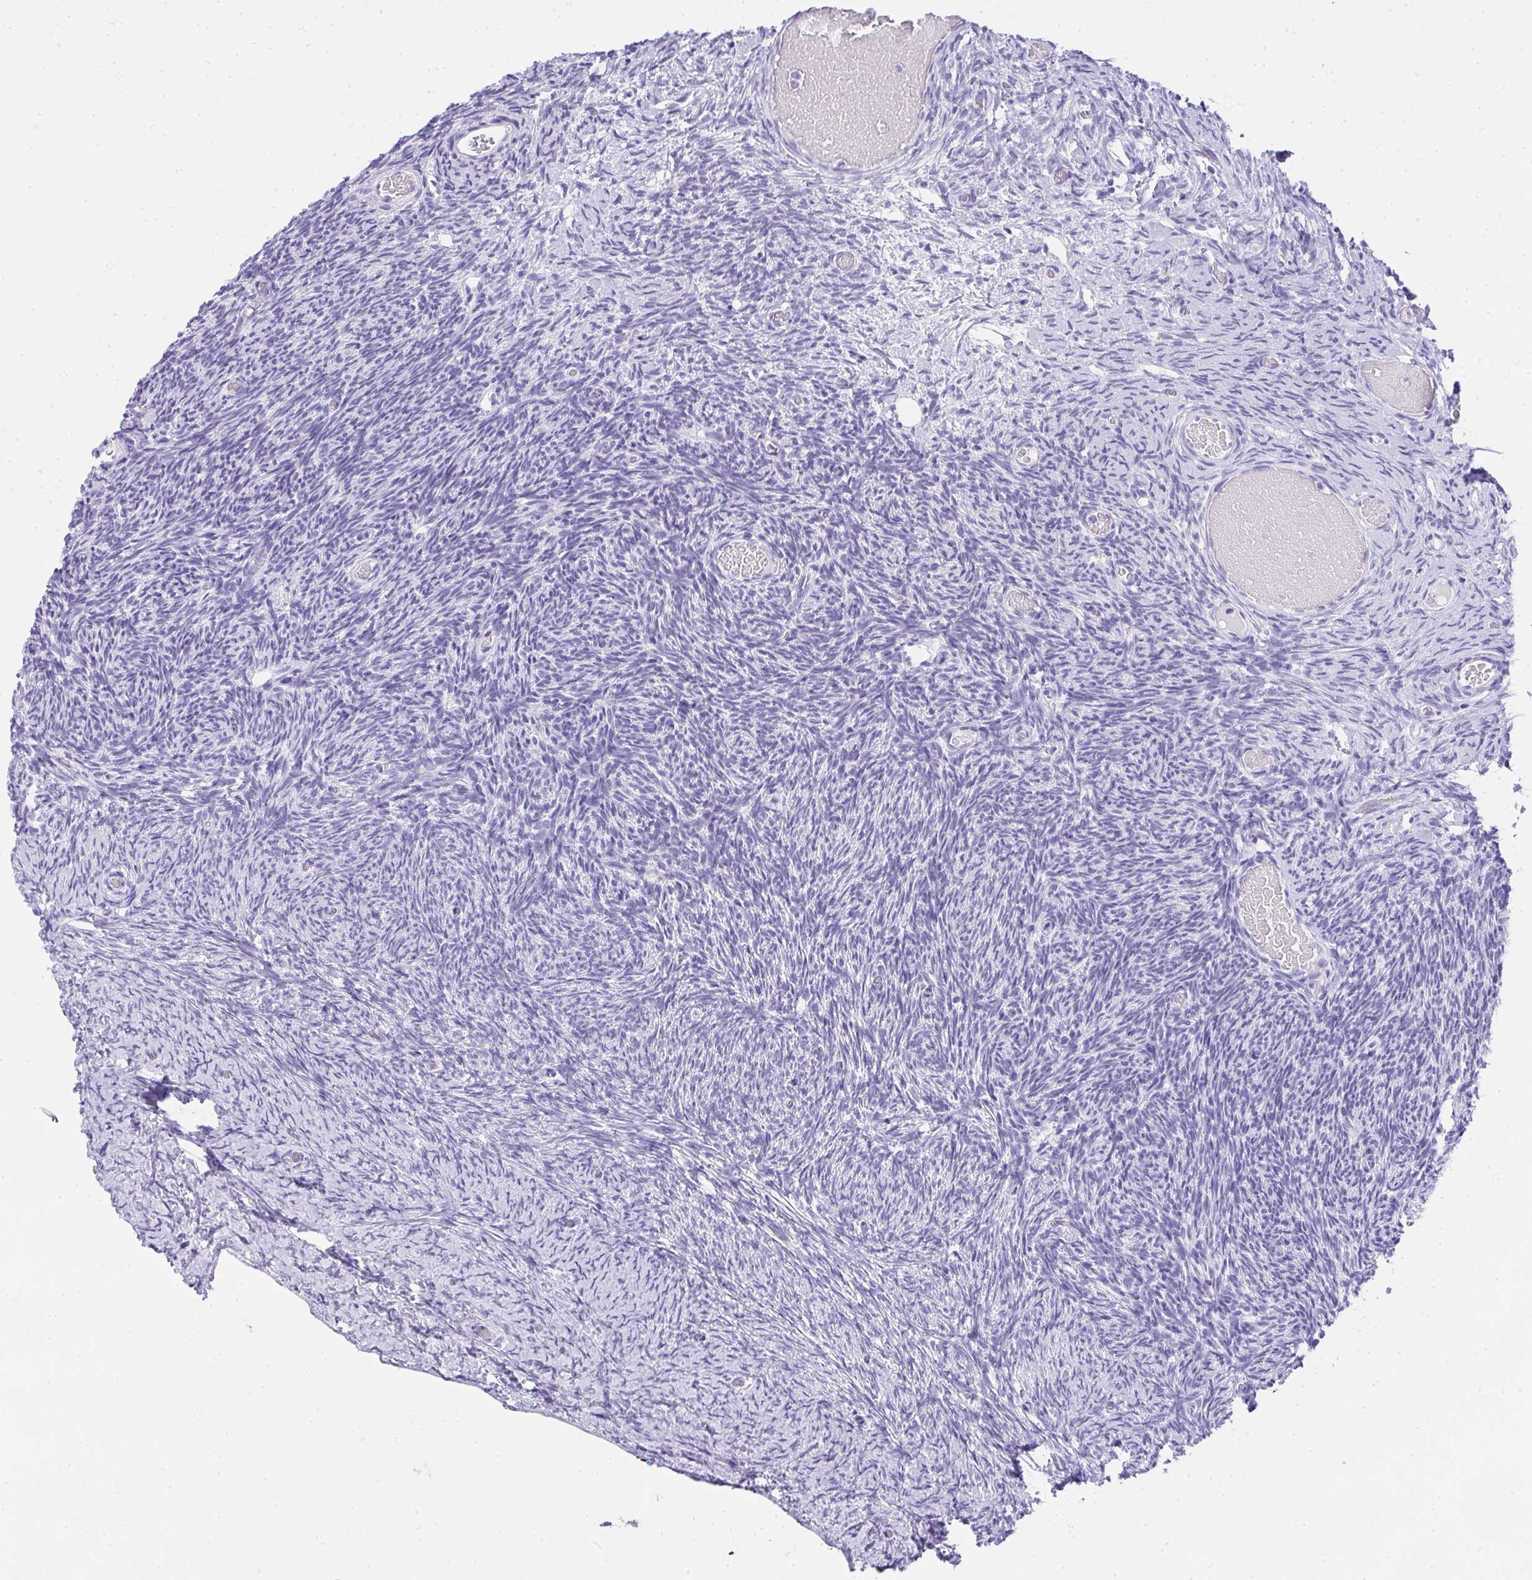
{"staining": {"intensity": "negative", "quantity": "none", "location": "none"}, "tissue": "ovary", "cell_type": "Follicle cells", "image_type": "normal", "snomed": [{"axis": "morphology", "description": "Normal tissue, NOS"}, {"axis": "topography", "description": "Ovary"}], "caption": "Immunohistochemistry (IHC) photomicrograph of benign ovary stained for a protein (brown), which reveals no staining in follicle cells.", "gene": "AVIL", "patient": {"sex": "female", "age": 39}}